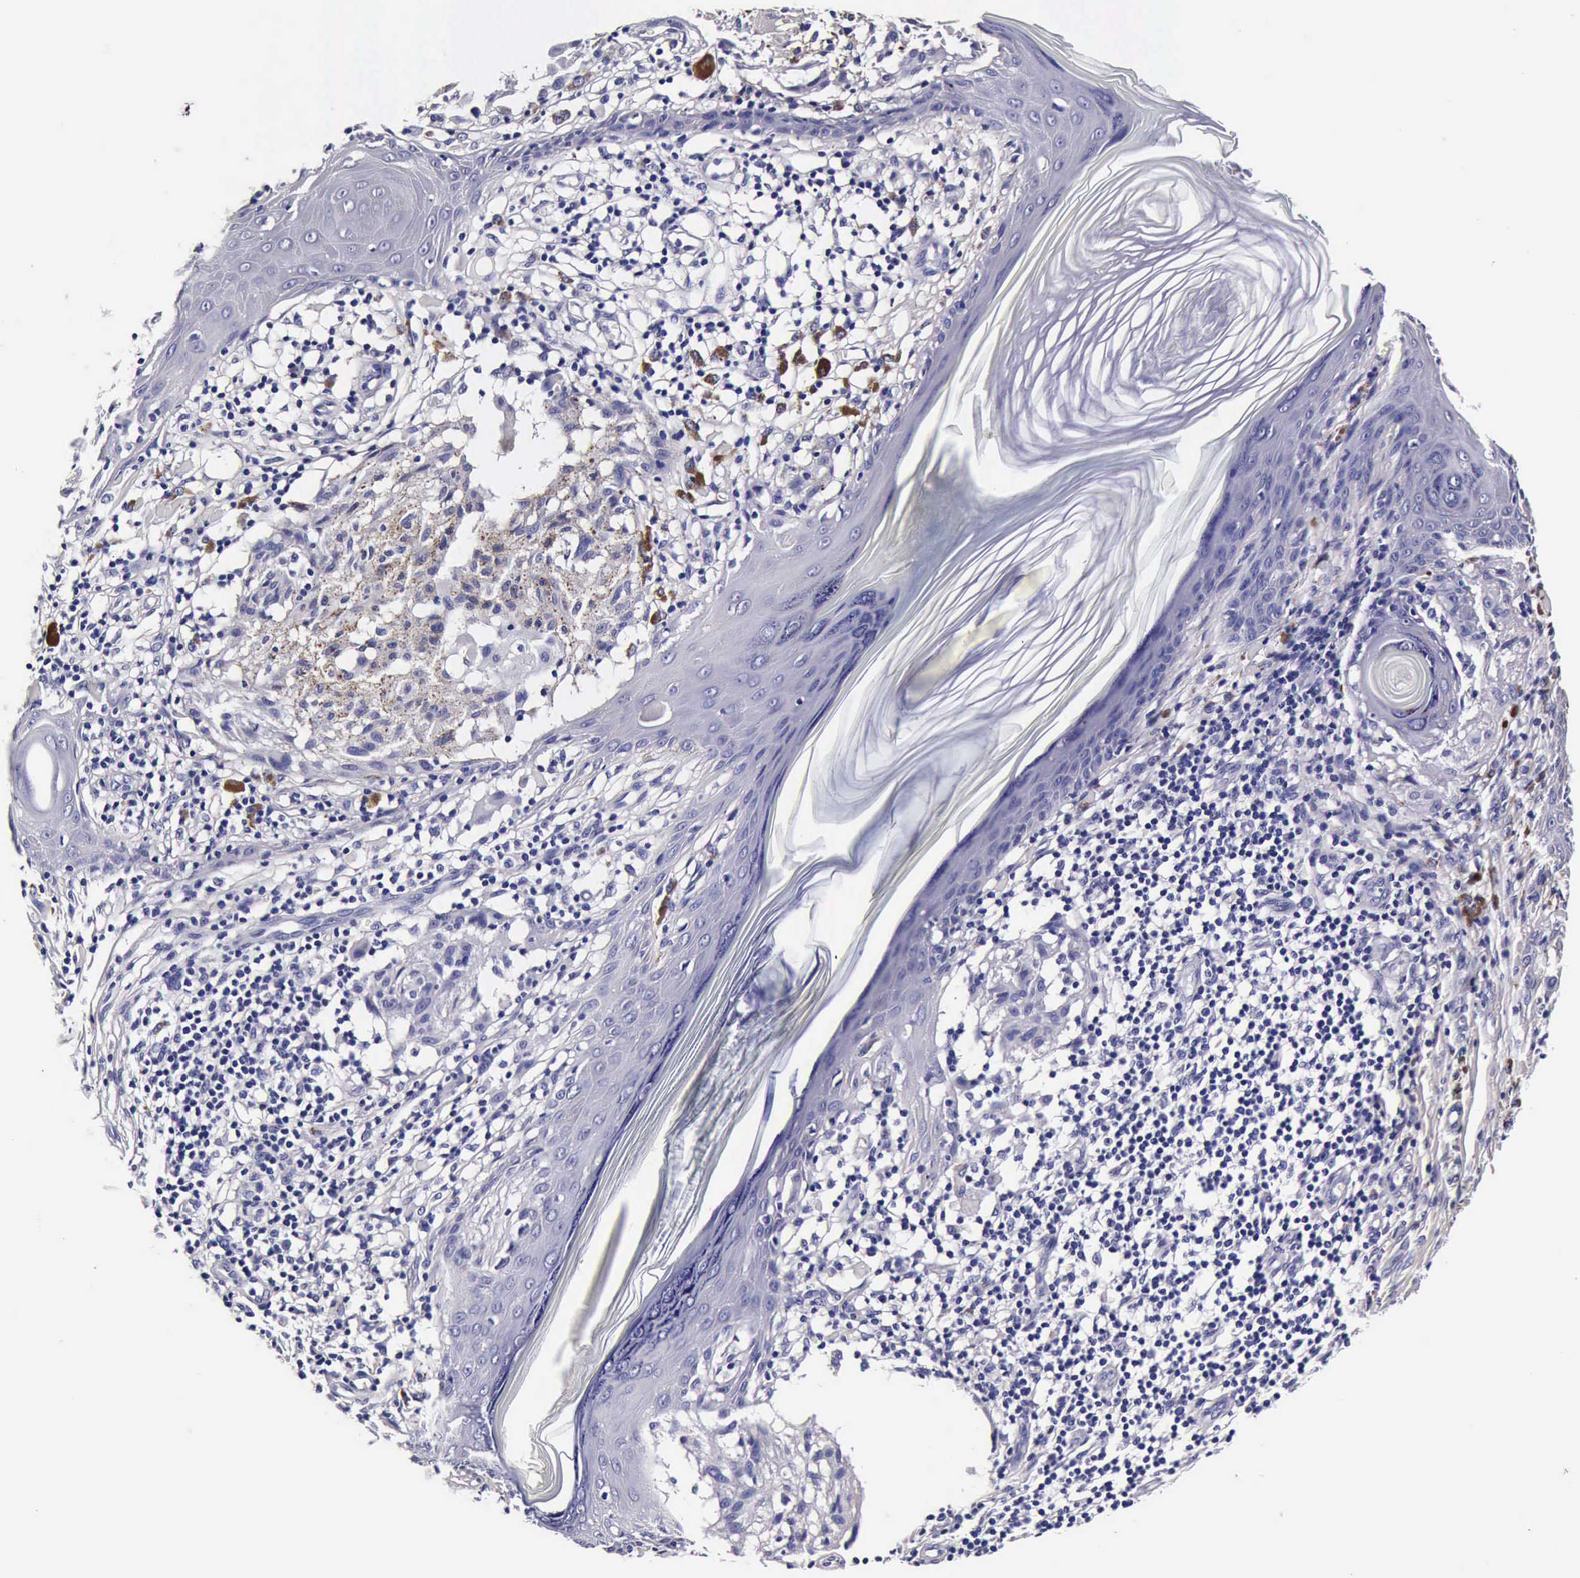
{"staining": {"intensity": "negative", "quantity": "none", "location": "none"}, "tissue": "melanoma", "cell_type": "Tumor cells", "image_type": "cancer", "snomed": [{"axis": "morphology", "description": "Malignant melanoma, NOS"}, {"axis": "topography", "description": "Skin"}], "caption": "Tumor cells are negative for brown protein staining in melanoma.", "gene": "IAPP", "patient": {"sex": "male", "age": 36}}